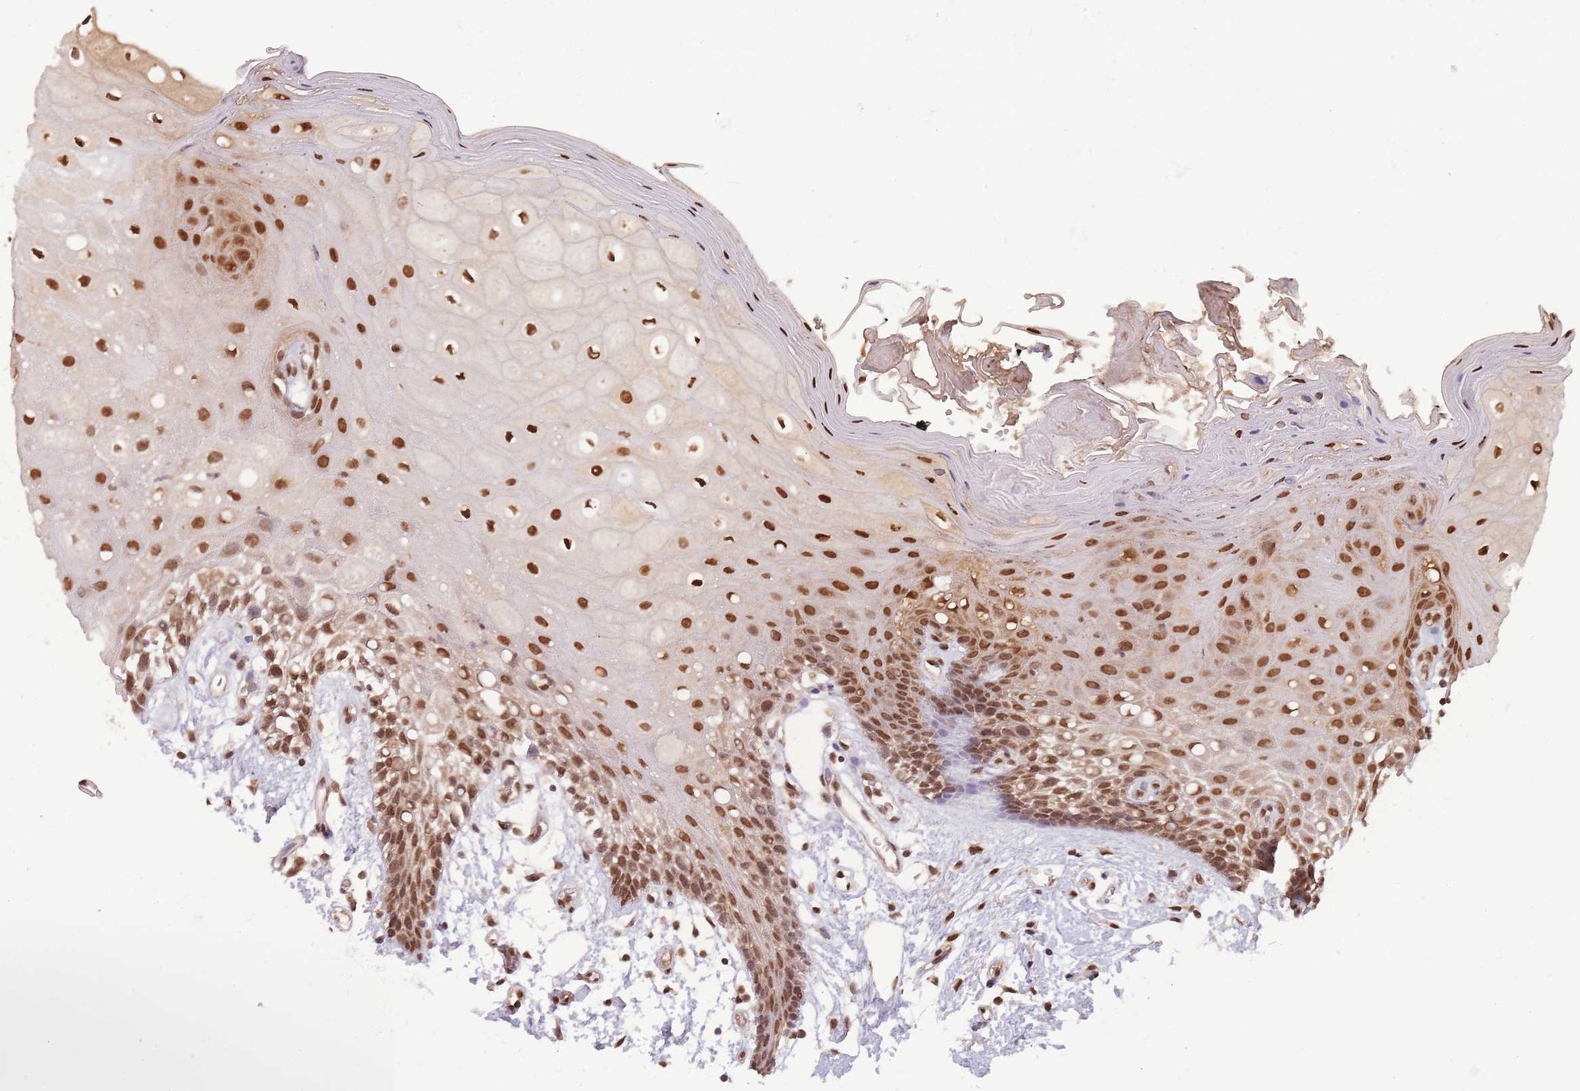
{"staining": {"intensity": "strong", "quantity": ">75%", "location": "nuclear"}, "tissue": "oral mucosa", "cell_type": "Squamous epithelial cells", "image_type": "normal", "snomed": [{"axis": "morphology", "description": "Normal tissue, NOS"}, {"axis": "topography", "description": "Oral tissue"}, {"axis": "topography", "description": "Tounge, NOS"}], "caption": "Immunohistochemistry of unremarkable human oral mucosa shows high levels of strong nuclear positivity in approximately >75% of squamous epithelial cells.", "gene": "RPS27A", "patient": {"sex": "female", "age": 59}}